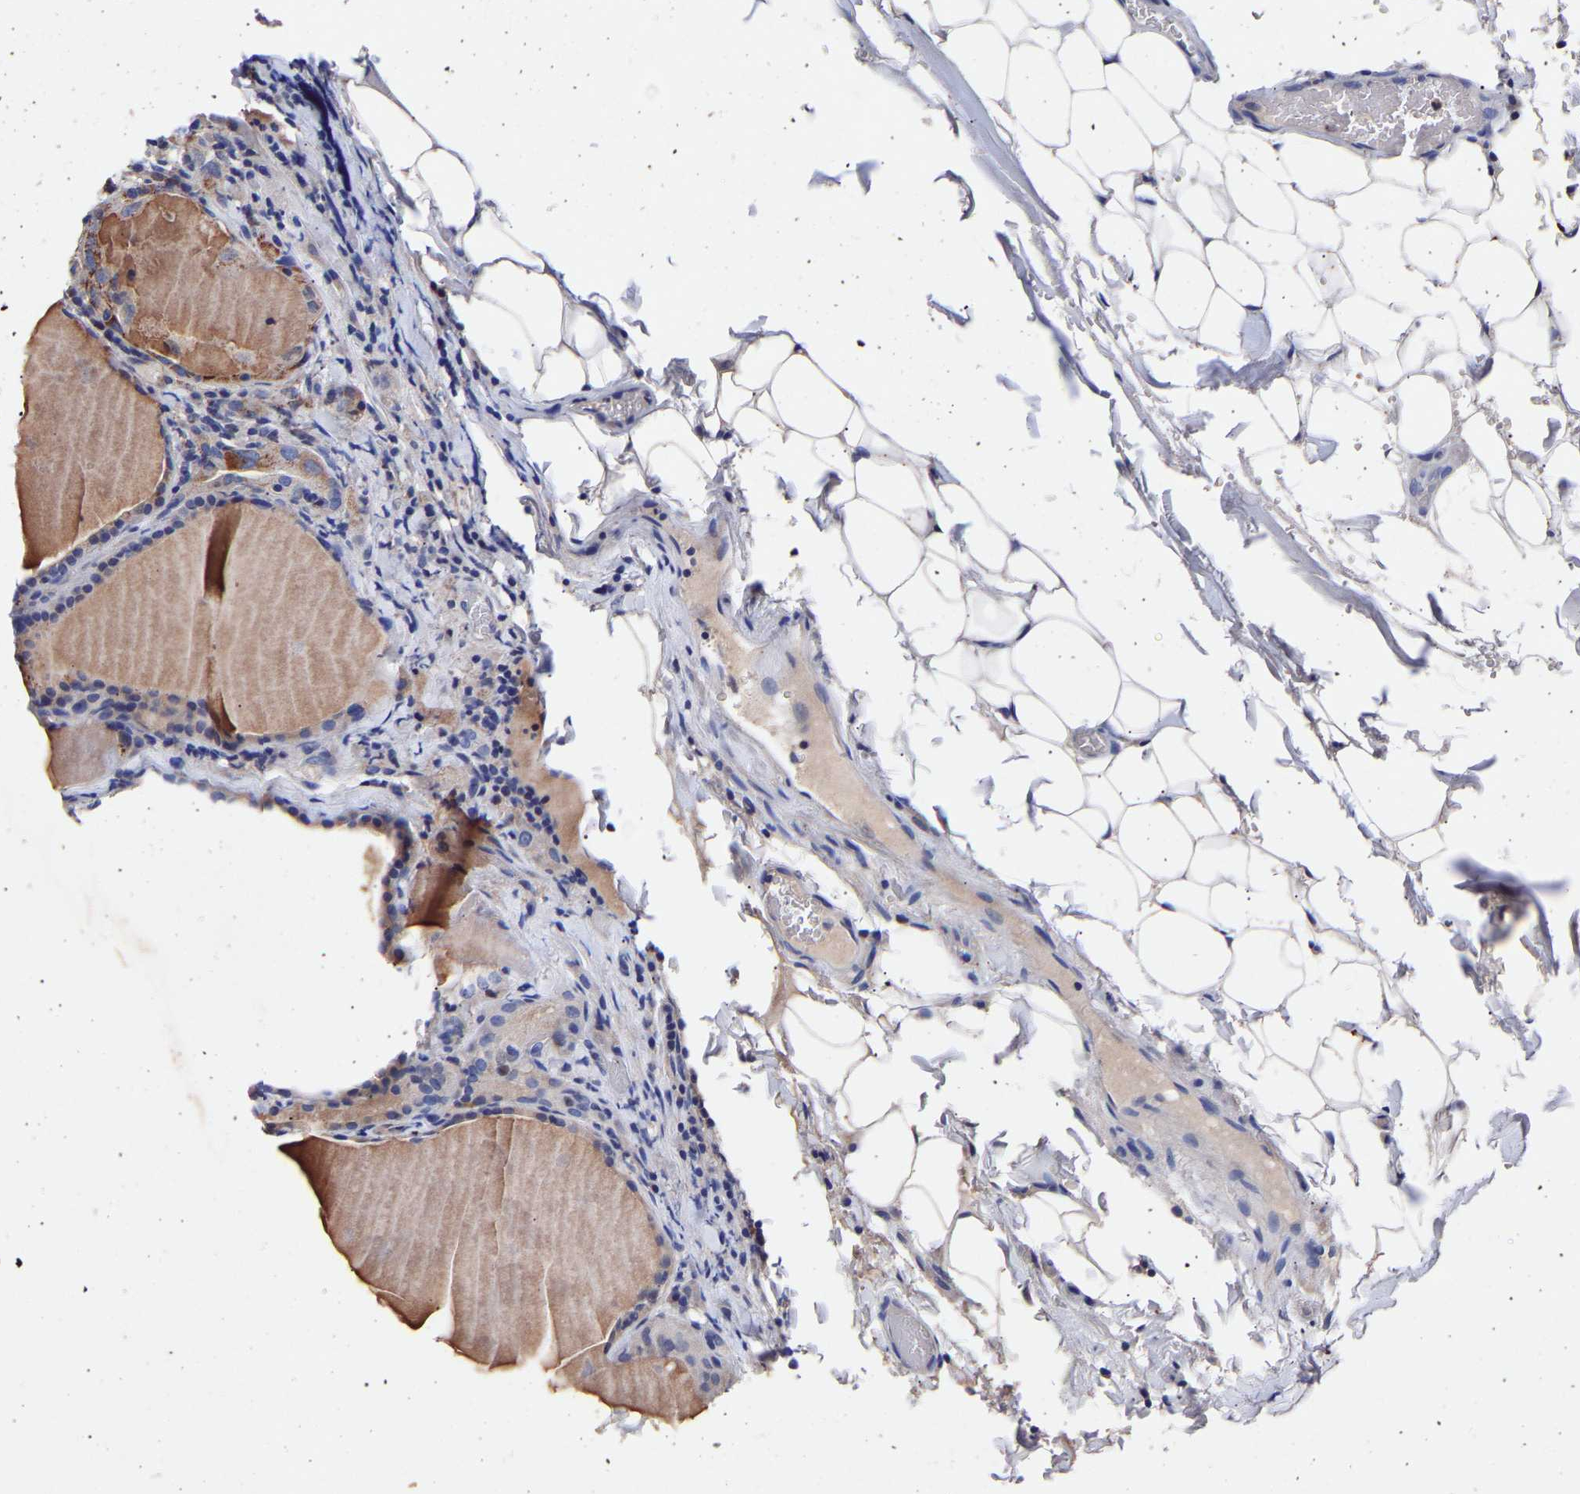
{"staining": {"intensity": "moderate", "quantity": "<25%", "location": "cytoplasmic/membranous"}, "tissue": "thyroid cancer", "cell_type": "Tumor cells", "image_type": "cancer", "snomed": [{"axis": "morphology", "description": "Papillary adenocarcinoma, NOS"}, {"axis": "topography", "description": "Thyroid gland"}], "caption": "IHC staining of thyroid cancer, which displays low levels of moderate cytoplasmic/membranous expression in about <25% of tumor cells indicating moderate cytoplasmic/membranous protein expression. The staining was performed using DAB (brown) for protein detection and nuclei were counterstained in hematoxylin (blue).", "gene": "SEM1", "patient": {"sex": "female", "age": 42}}